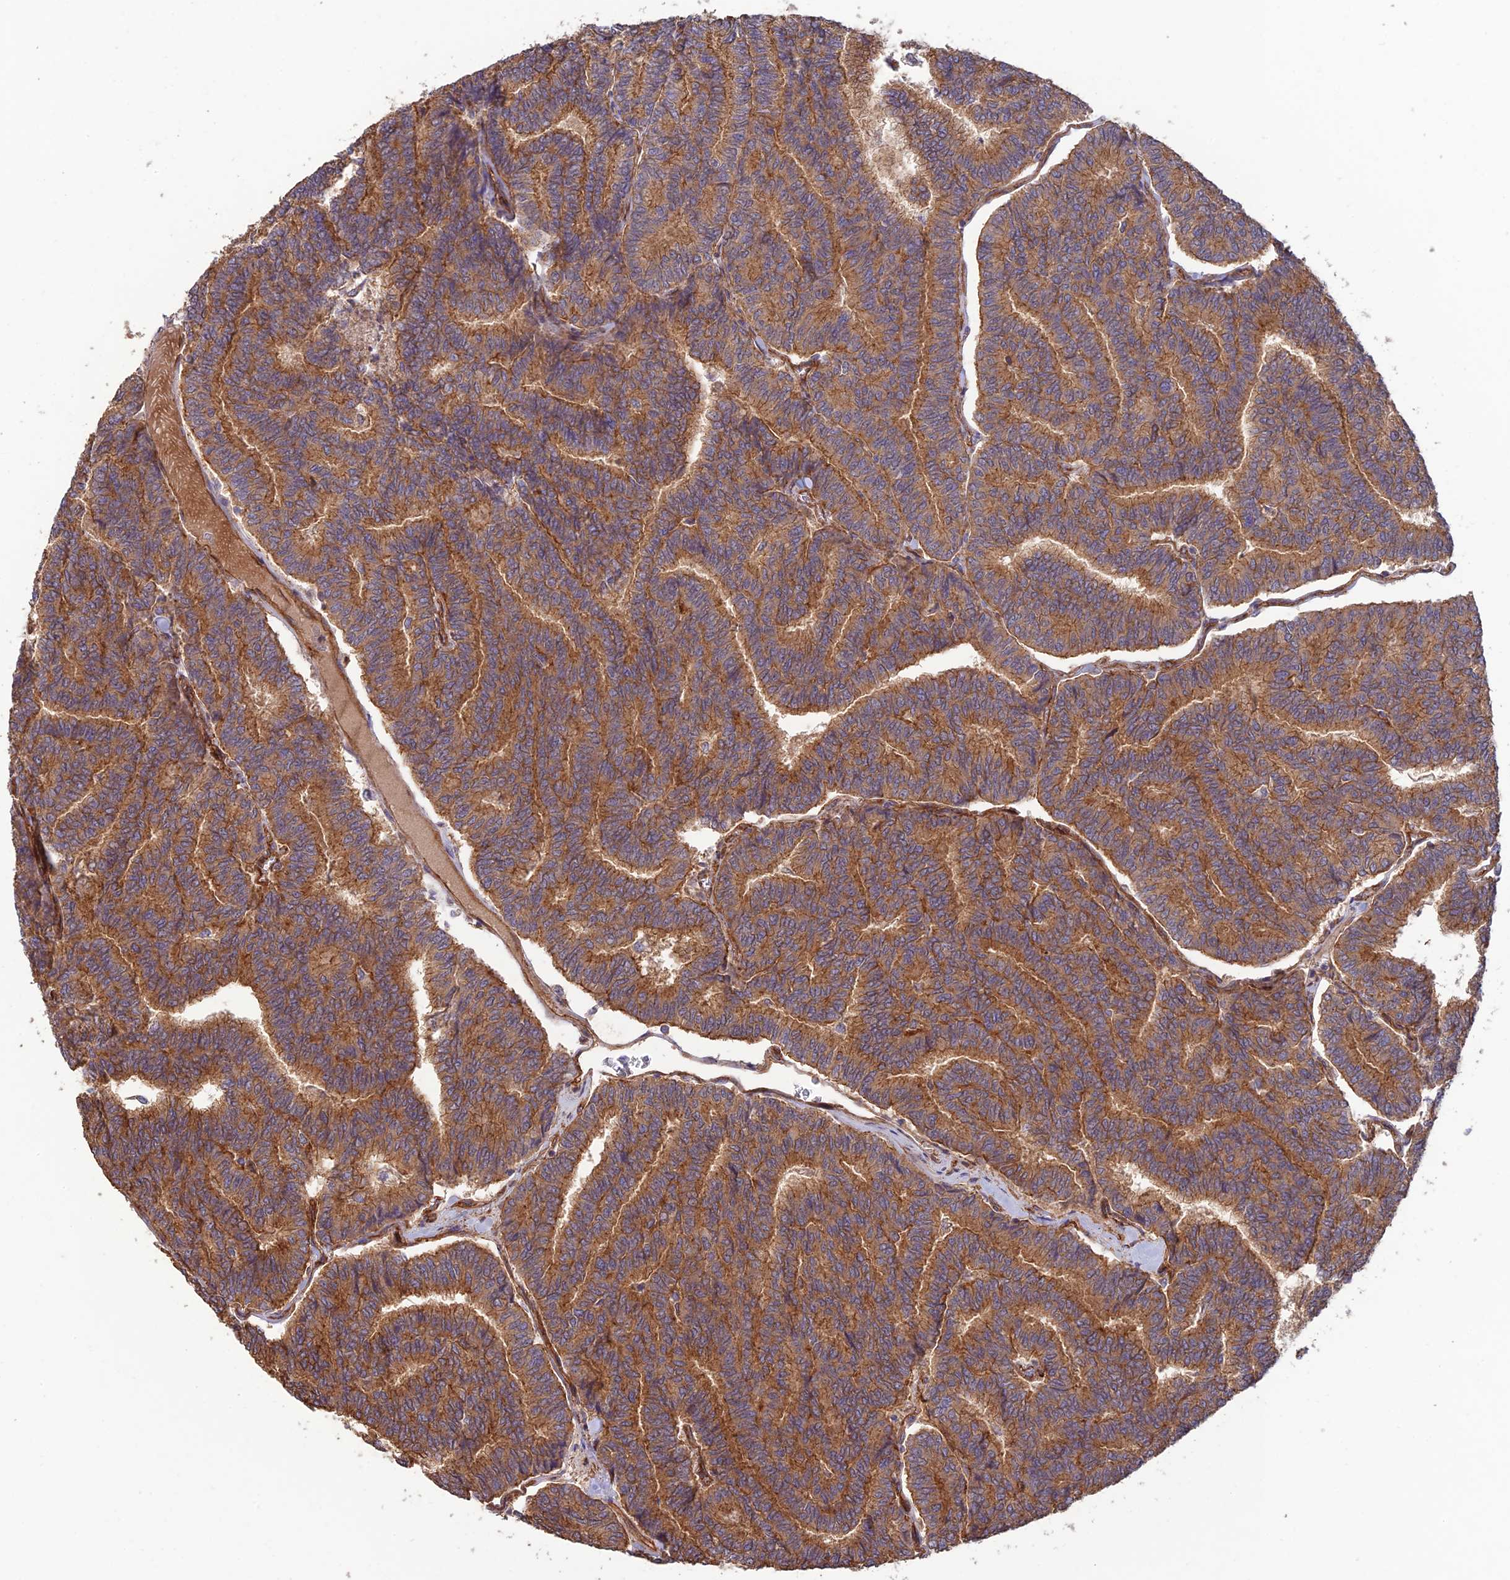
{"staining": {"intensity": "moderate", "quantity": ">75%", "location": "cytoplasmic/membranous"}, "tissue": "thyroid cancer", "cell_type": "Tumor cells", "image_type": "cancer", "snomed": [{"axis": "morphology", "description": "Papillary adenocarcinoma, NOS"}, {"axis": "topography", "description": "Thyroid gland"}], "caption": "Tumor cells demonstrate moderate cytoplasmic/membranous staining in approximately >75% of cells in papillary adenocarcinoma (thyroid).", "gene": "HOMER2", "patient": {"sex": "female", "age": 35}}